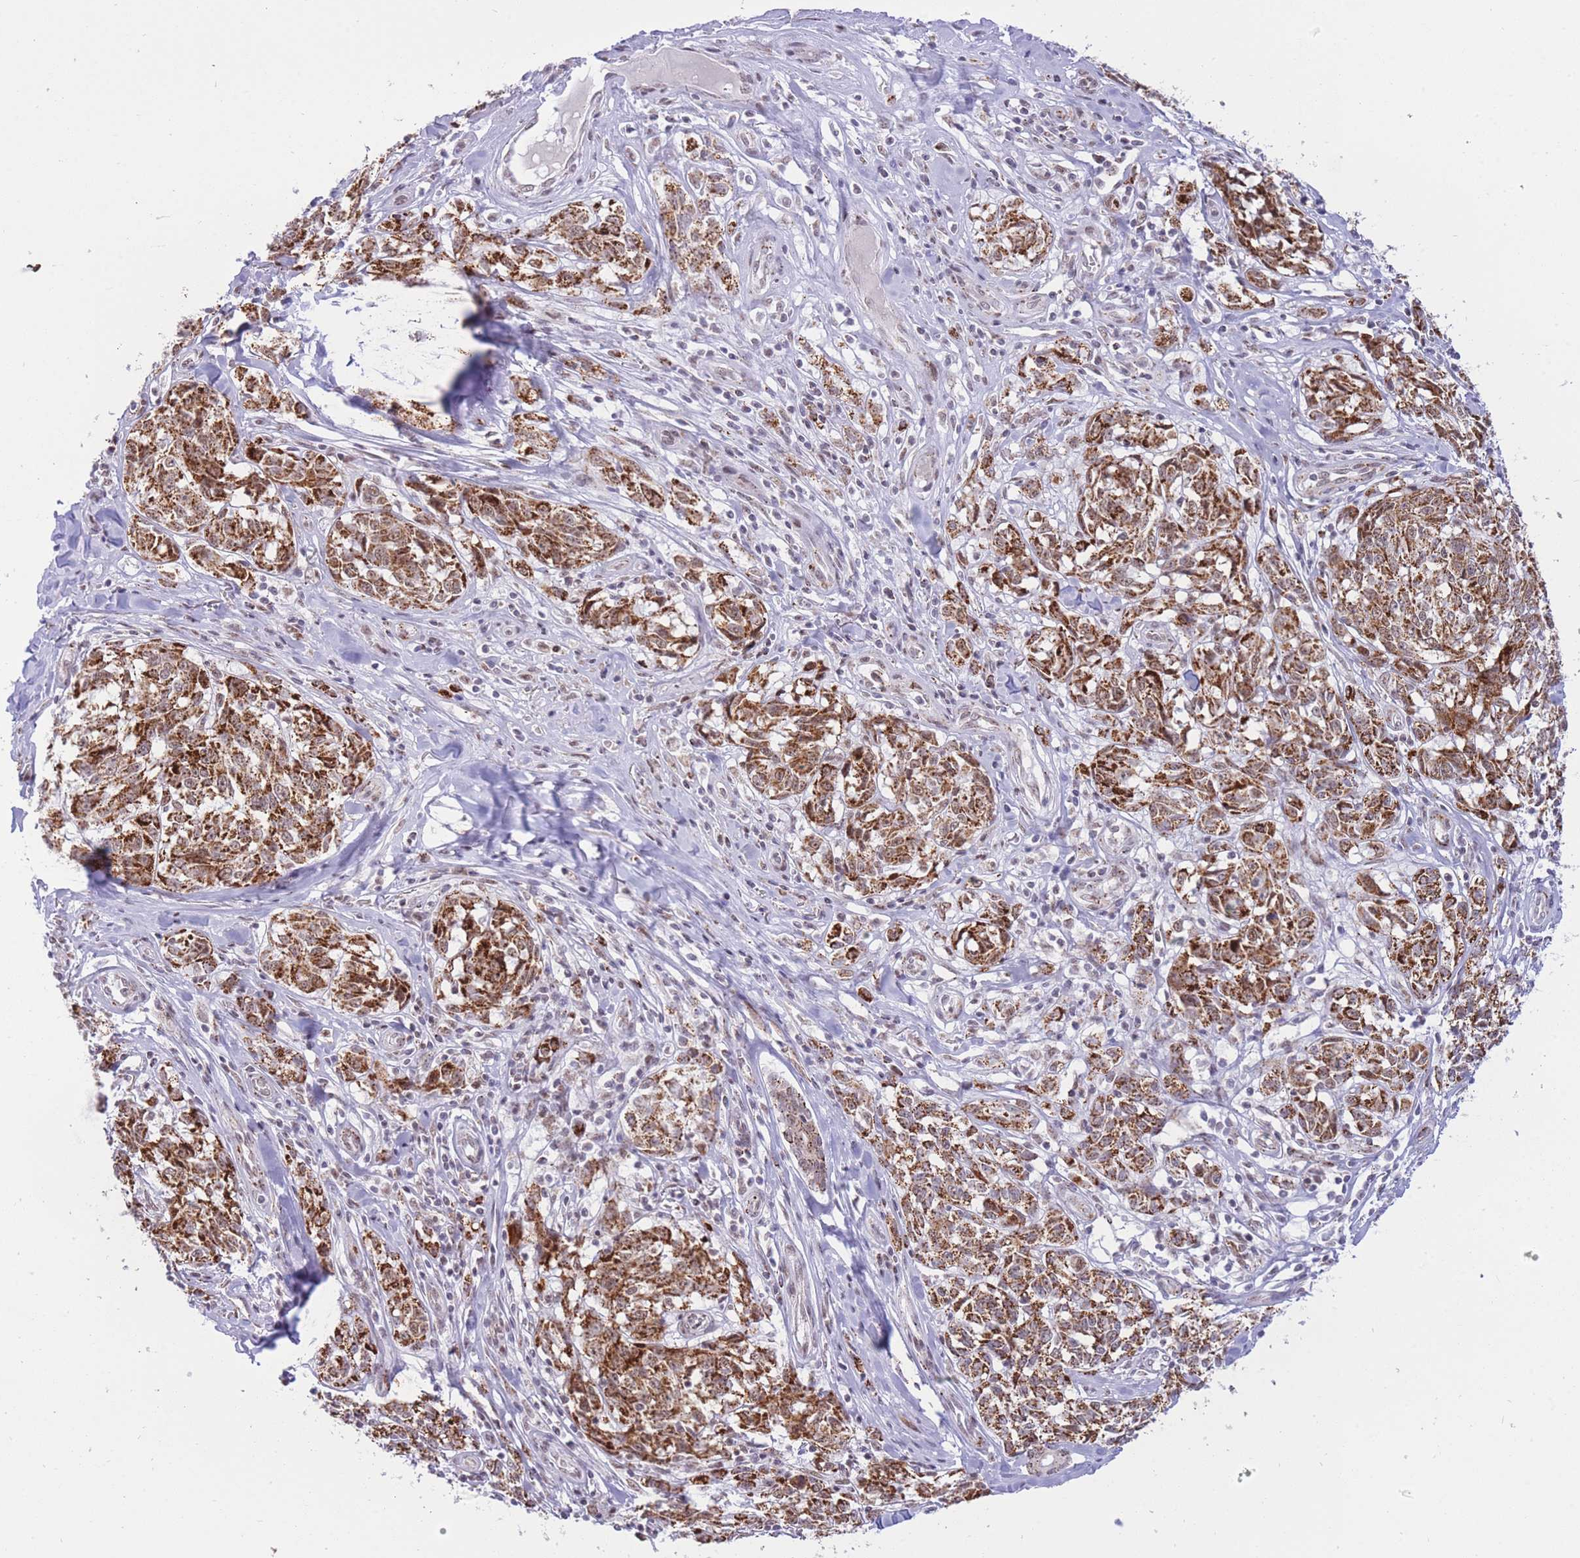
{"staining": {"intensity": "moderate", "quantity": ">75%", "location": "cytoplasmic/membranous"}, "tissue": "melanoma", "cell_type": "Tumor cells", "image_type": "cancer", "snomed": [{"axis": "morphology", "description": "Normal tissue, NOS"}, {"axis": "morphology", "description": "Malignant melanoma, NOS"}, {"axis": "topography", "description": "Skin"}], "caption": "Immunohistochemical staining of human melanoma demonstrates medium levels of moderate cytoplasmic/membranous expression in approximately >75% of tumor cells.", "gene": "CYP2B6", "patient": {"sex": "female", "age": 64}}